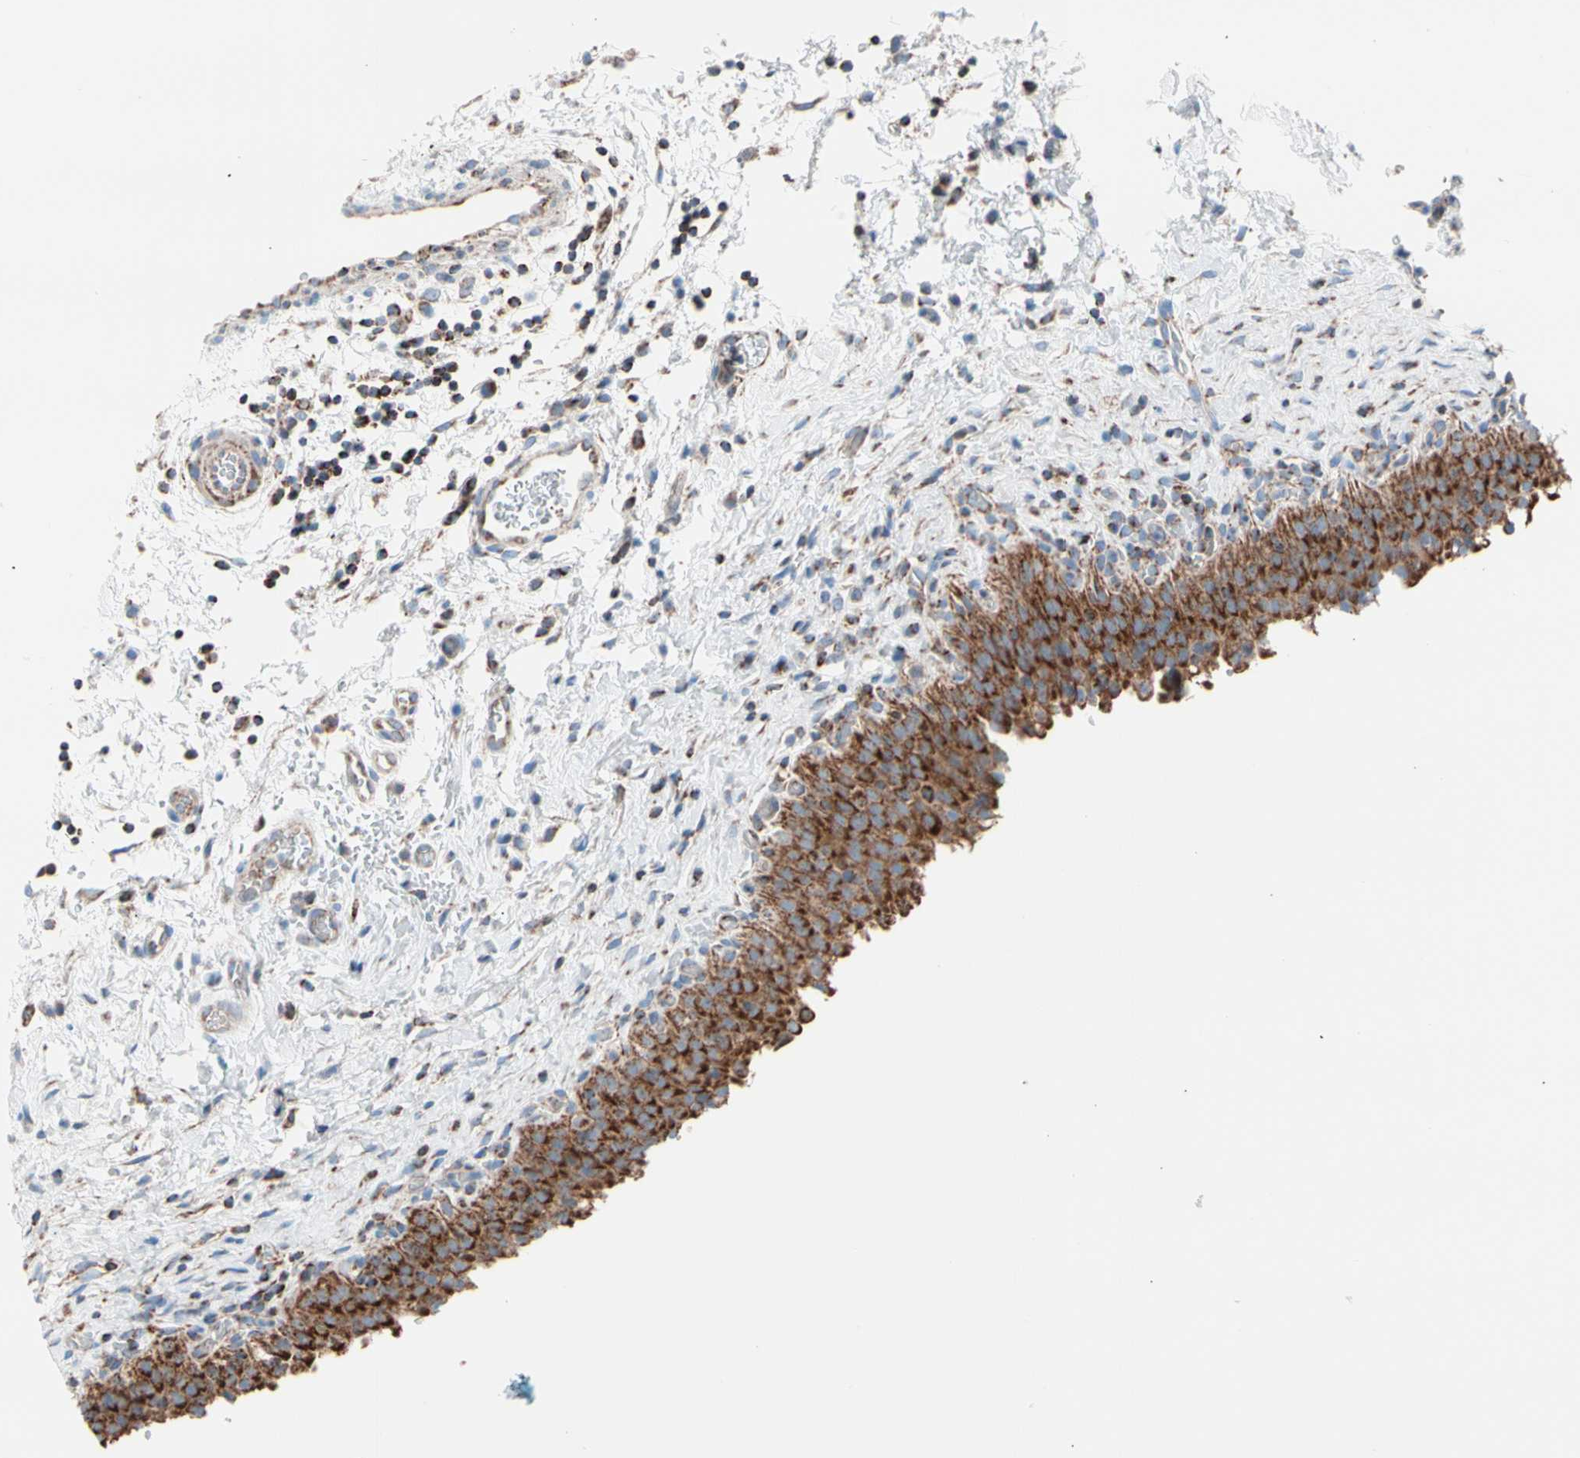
{"staining": {"intensity": "strong", "quantity": ">75%", "location": "cytoplasmic/membranous"}, "tissue": "urinary bladder", "cell_type": "Urothelial cells", "image_type": "normal", "snomed": [{"axis": "morphology", "description": "Normal tissue, NOS"}, {"axis": "topography", "description": "Urinary bladder"}], "caption": "Immunohistochemistry staining of unremarkable urinary bladder, which exhibits high levels of strong cytoplasmic/membranous positivity in approximately >75% of urothelial cells indicating strong cytoplasmic/membranous protein positivity. The staining was performed using DAB (3,3'-diaminobenzidine) (brown) for protein detection and nuclei were counterstained in hematoxylin (blue).", "gene": "HK1", "patient": {"sex": "male", "age": 51}}